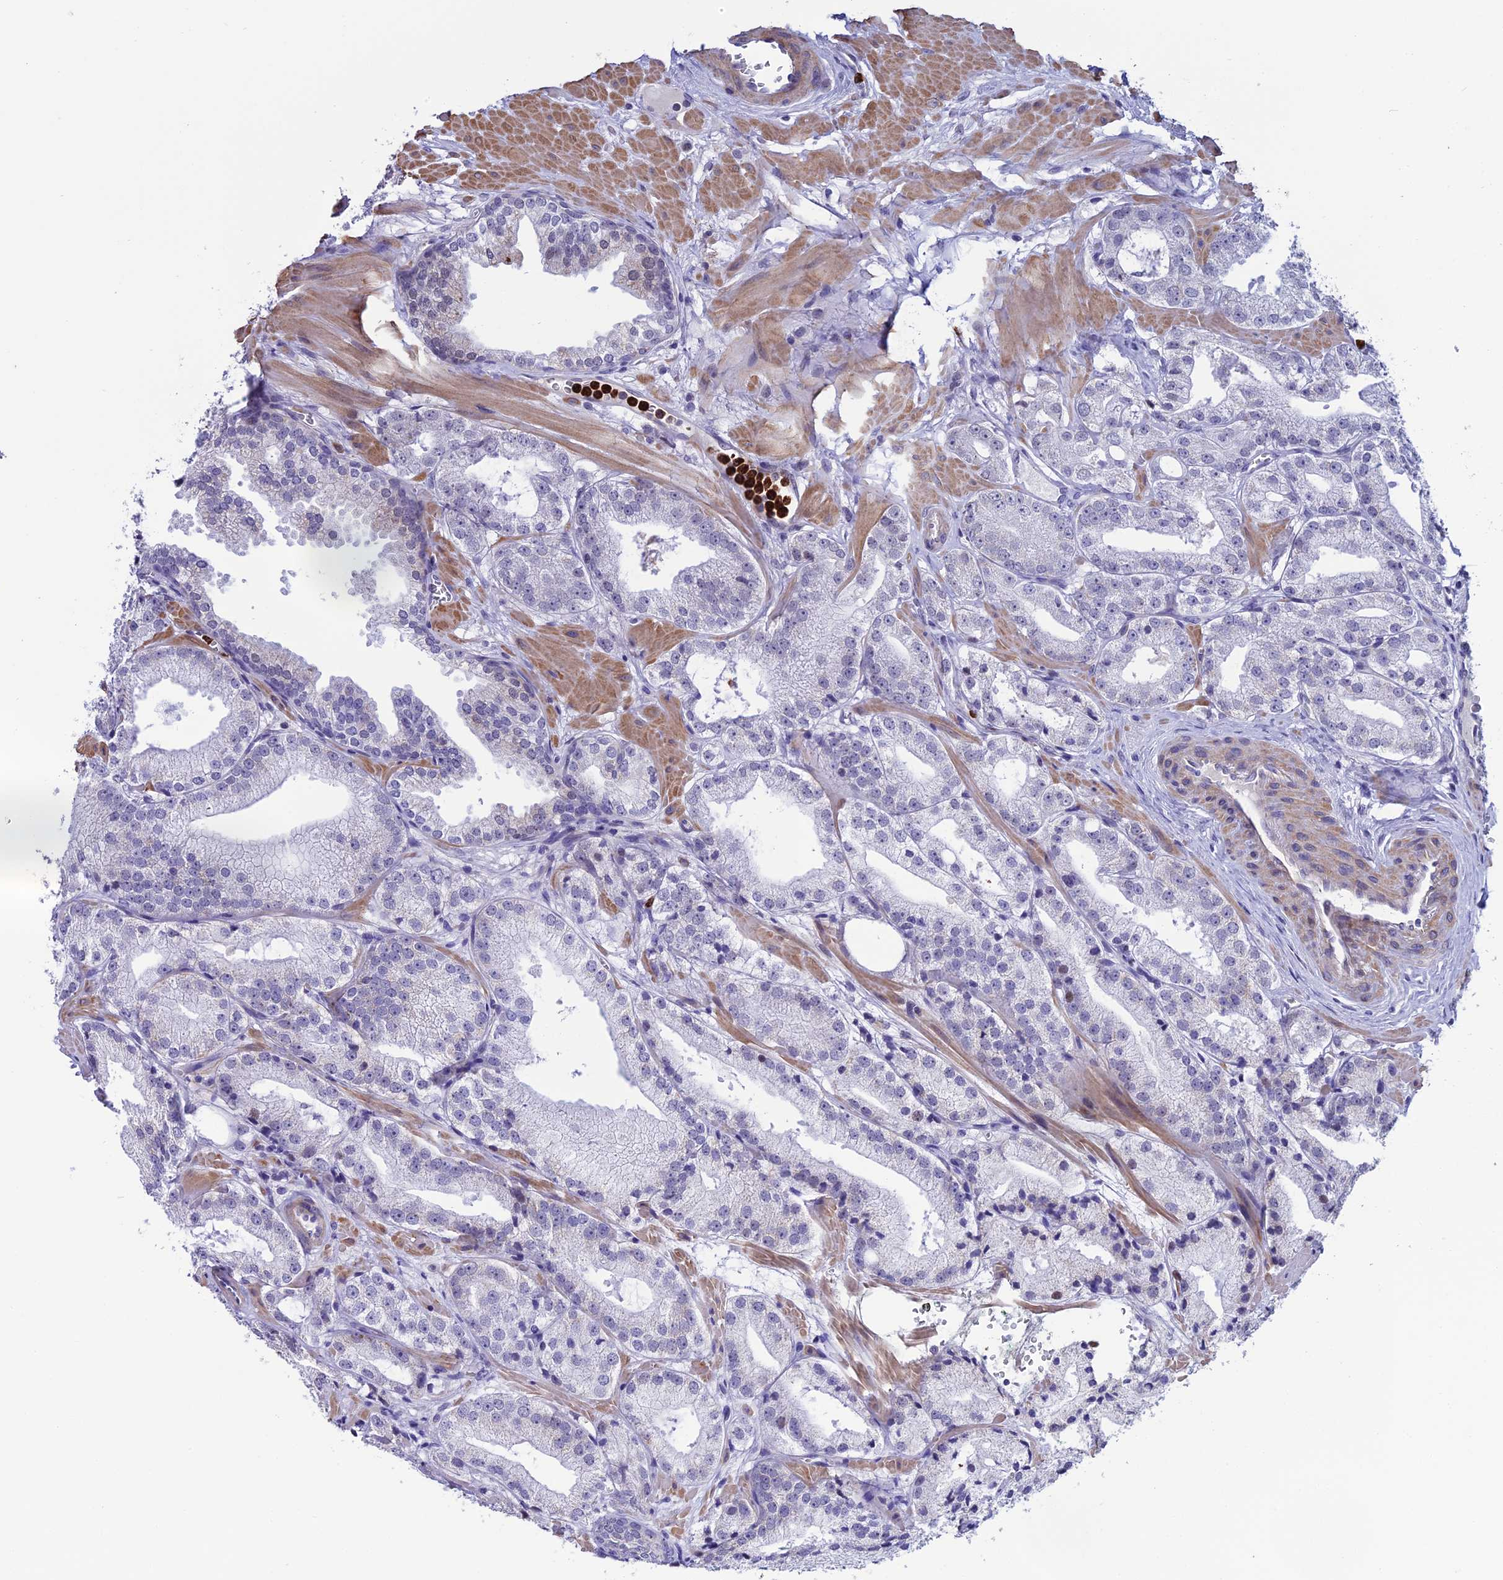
{"staining": {"intensity": "negative", "quantity": "none", "location": "none"}, "tissue": "prostate cancer", "cell_type": "Tumor cells", "image_type": "cancer", "snomed": [{"axis": "morphology", "description": "Adenocarcinoma, Low grade"}, {"axis": "topography", "description": "Prostate"}], "caption": "The image displays no staining of tumor cells in prostate cancer (low-grade adenocarcinoma). (Immunohistochemistry, brightfield microscopy, high magnification).", "gene": "COL6A6", "patient": {"sex": "male", "age": 60}}